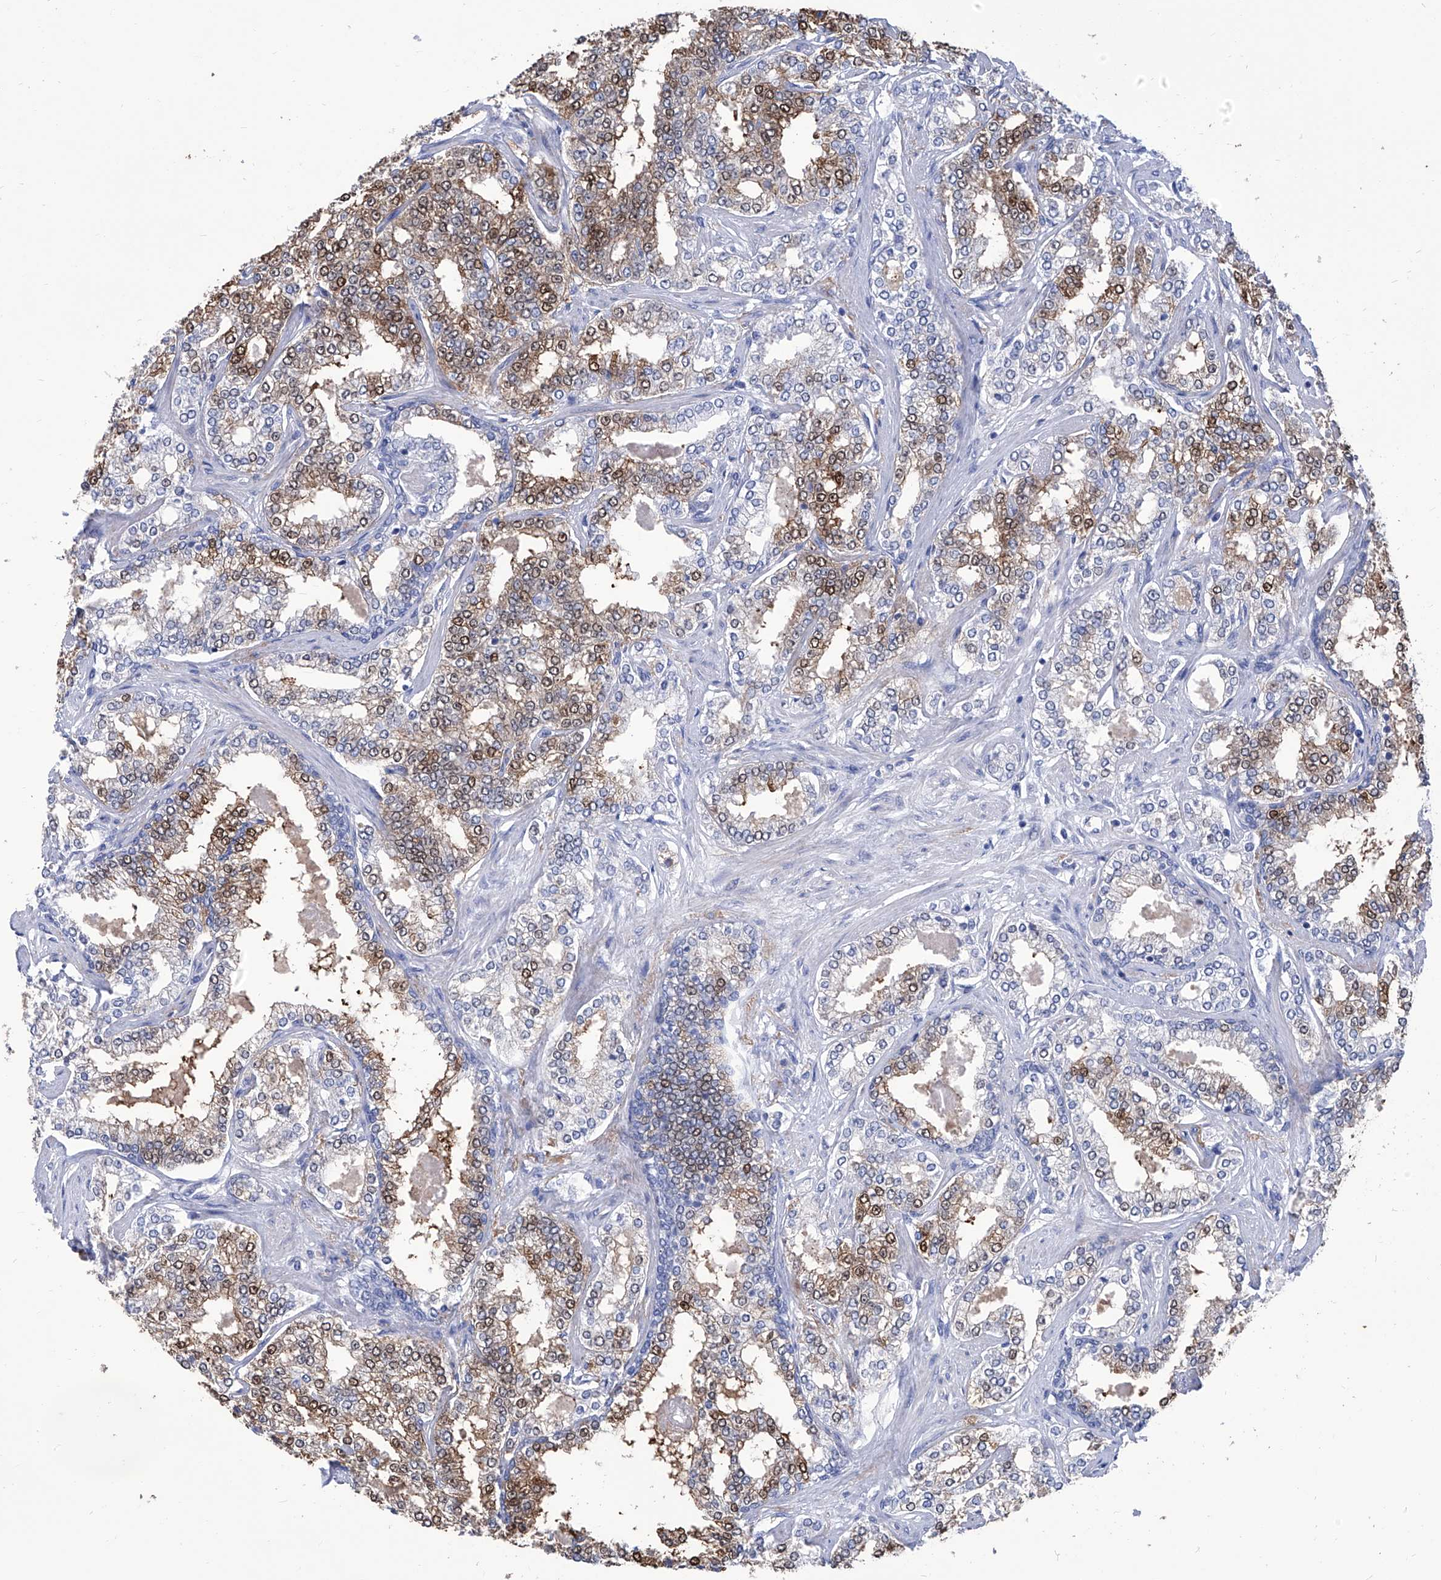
{"staining": {"intensity": "moderate", "quantity": ">75%", "location": "cytoplasmic/membranous,nuclear"}, "tissue": "prostate cancer", "cell_type": "Tumor cells", "image_type": "cancer", "snomed": [{"axis": "morphology", "description": "Normal tissue, NOS"}, {"axis": "morphology", "description": "Adenocarcinoma, High grade"}, {"axis": "topography", "description": "Prostate"}], "caption": "A medium amount of moderate cytoplasmic/membranous and nuclear positivity is seen in about >75% of tumor cells in prostate cancer (high-grade adenocarcinoma) tissue.", "gene": "SMS", "patient": {"sex": "male", "age": 83}}